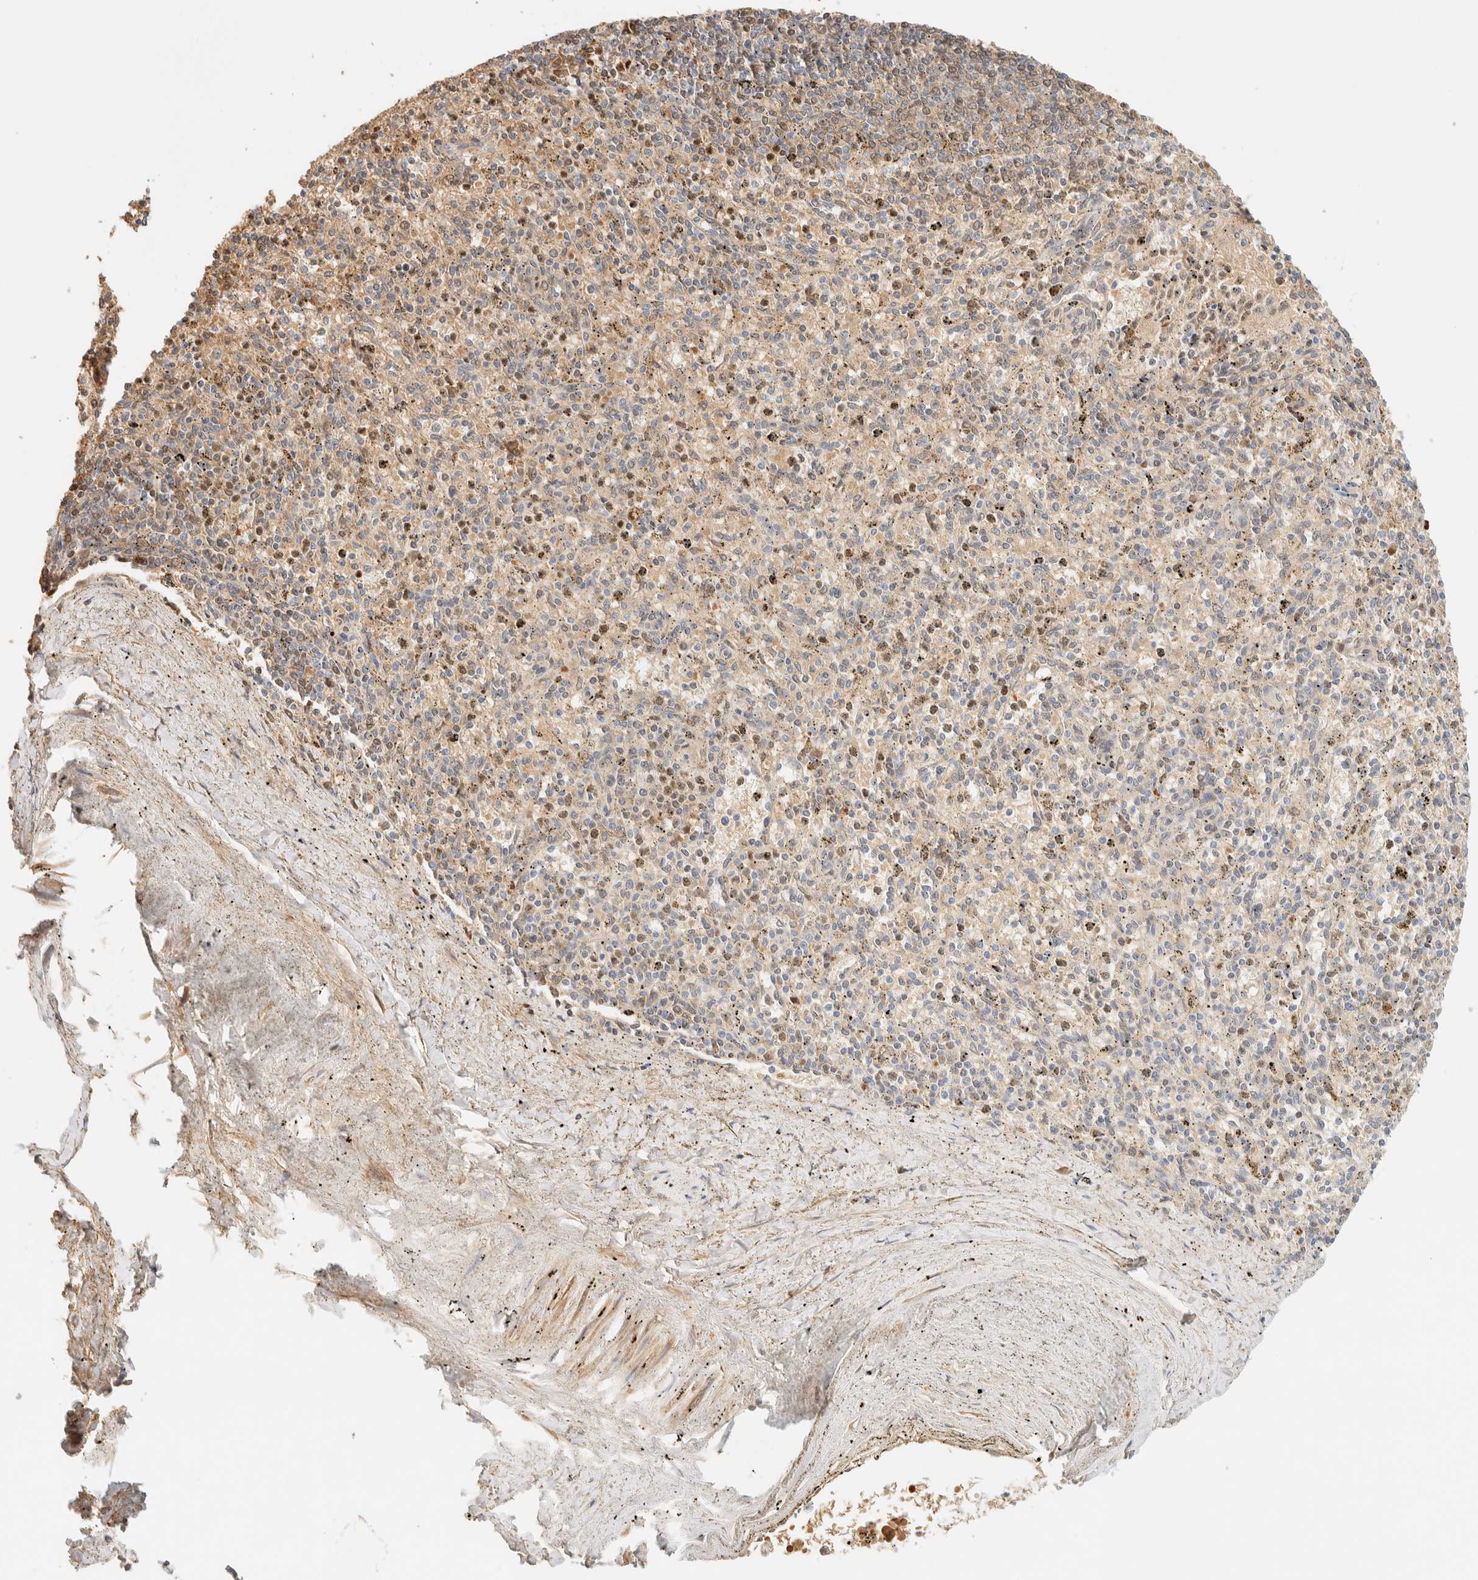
{"staining": {"intensity": "weak", "quantity": "<25%", "location": "nuclear"}, "tissue": "spleen", "cell_type": "Cells in red pulp", "image_type": "normal", "snomed": [{"axis": "morphology", "description": "Normal tissue, NOS"}, {"axis": "topography", "description": "Spleen"}], "caption": "This is an immunohistochemistry micrograph of benign human spleen. There is no expression in cells in red pulp.", "gene": "TNK1", "patient": {"sex": "male", "age": 72}}